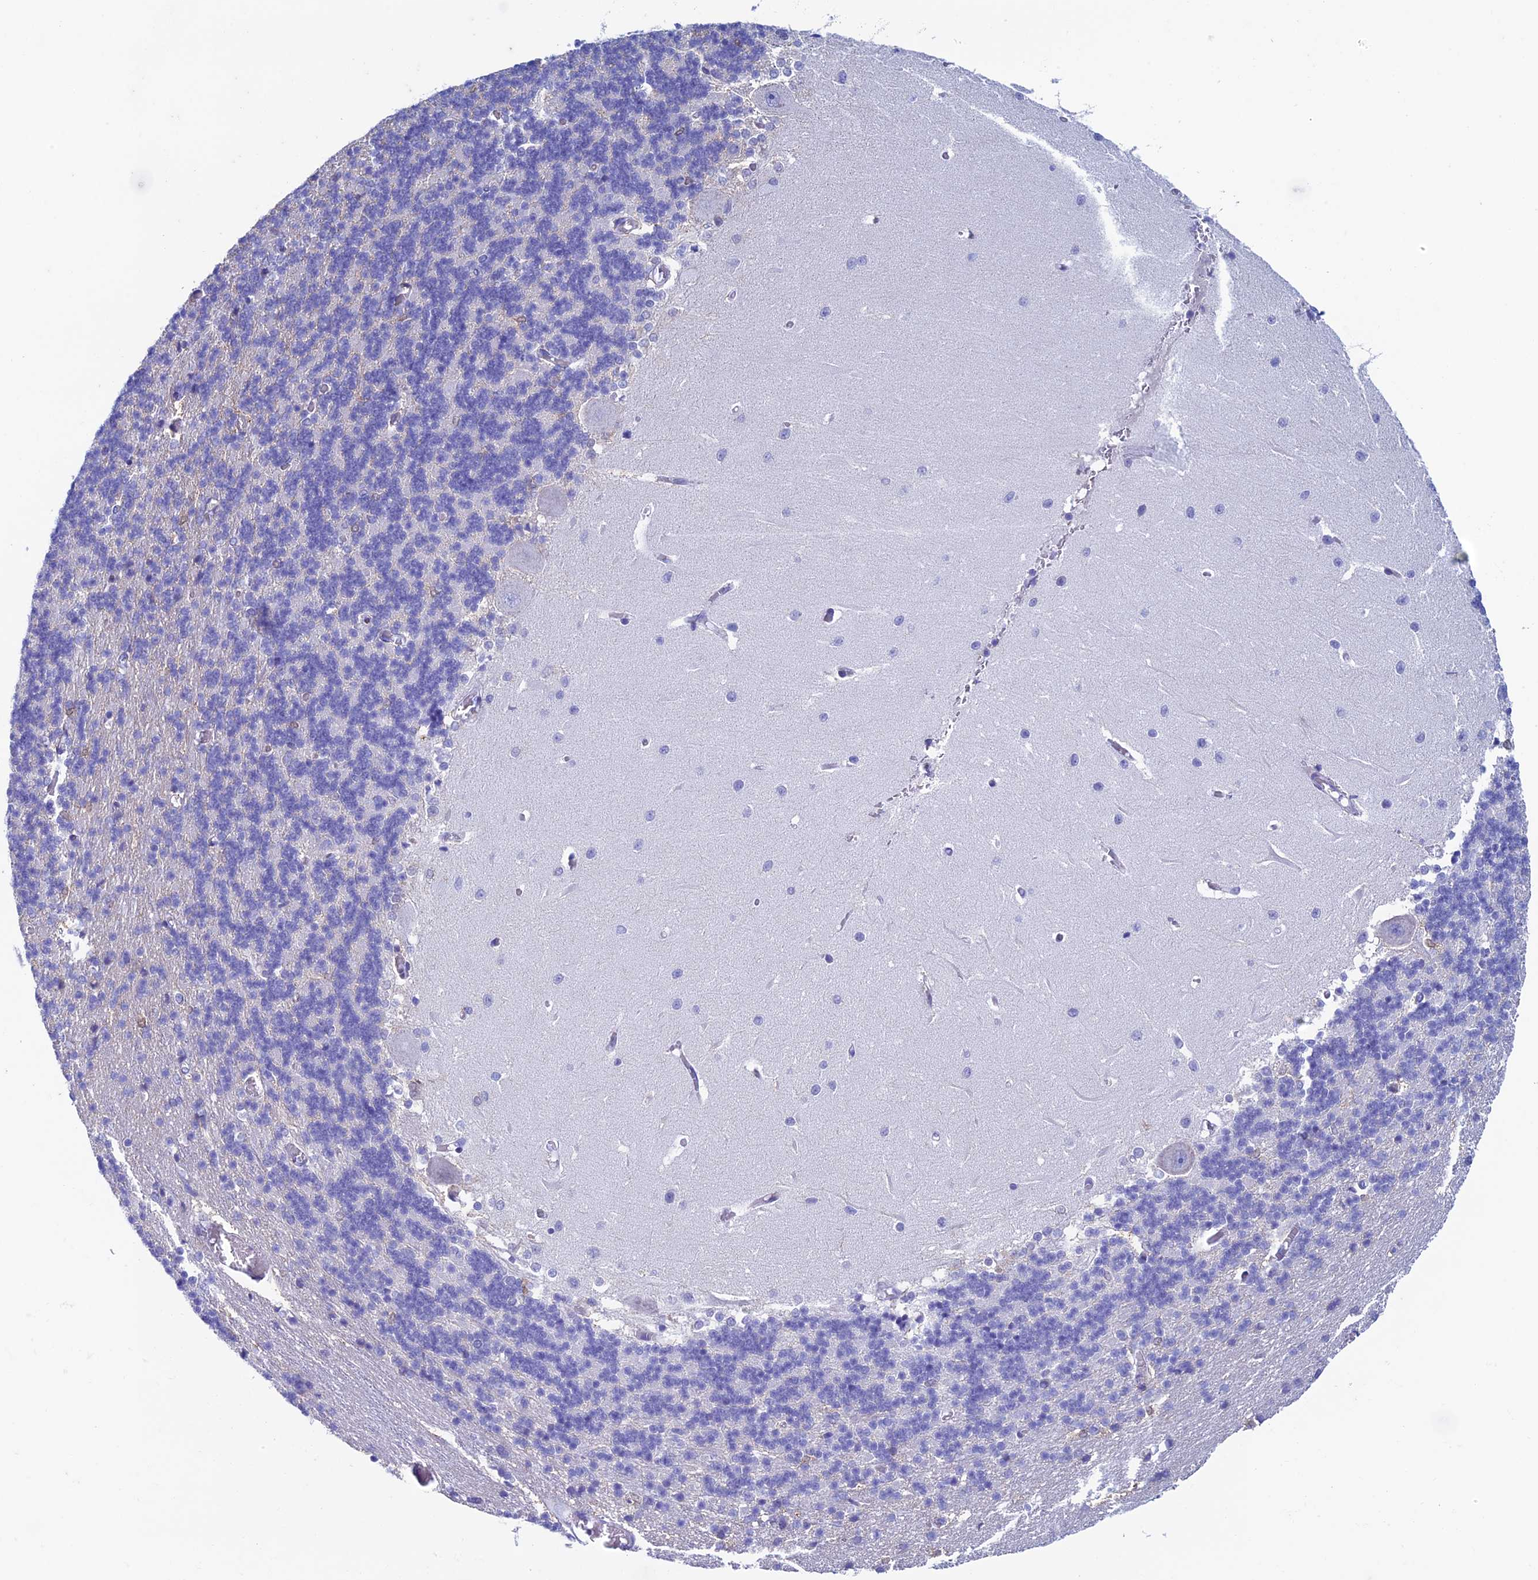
{"staining": {"intensity": "negative", "quantity": "none", "location": "none"}, "tissue": "cerebellum", "cell_type": "Cells in granular layer", "image_type": "normal", "snomed": [{"axis": "morphology", "description": "Normal tissue, NOS"}, {"axis": "topography", "description": "Cerebellum"}], "caption": "Immunohistochemistry (IHC) of benign cerebellum demonstrates no positivity in cells in granular layer. (DAB (3,3'-diaminobenzidine) immunohistochemistry with hematoxylin counter stain).", "gene": "KCNK17", "patient": {"sex": "male", "age": 37}}